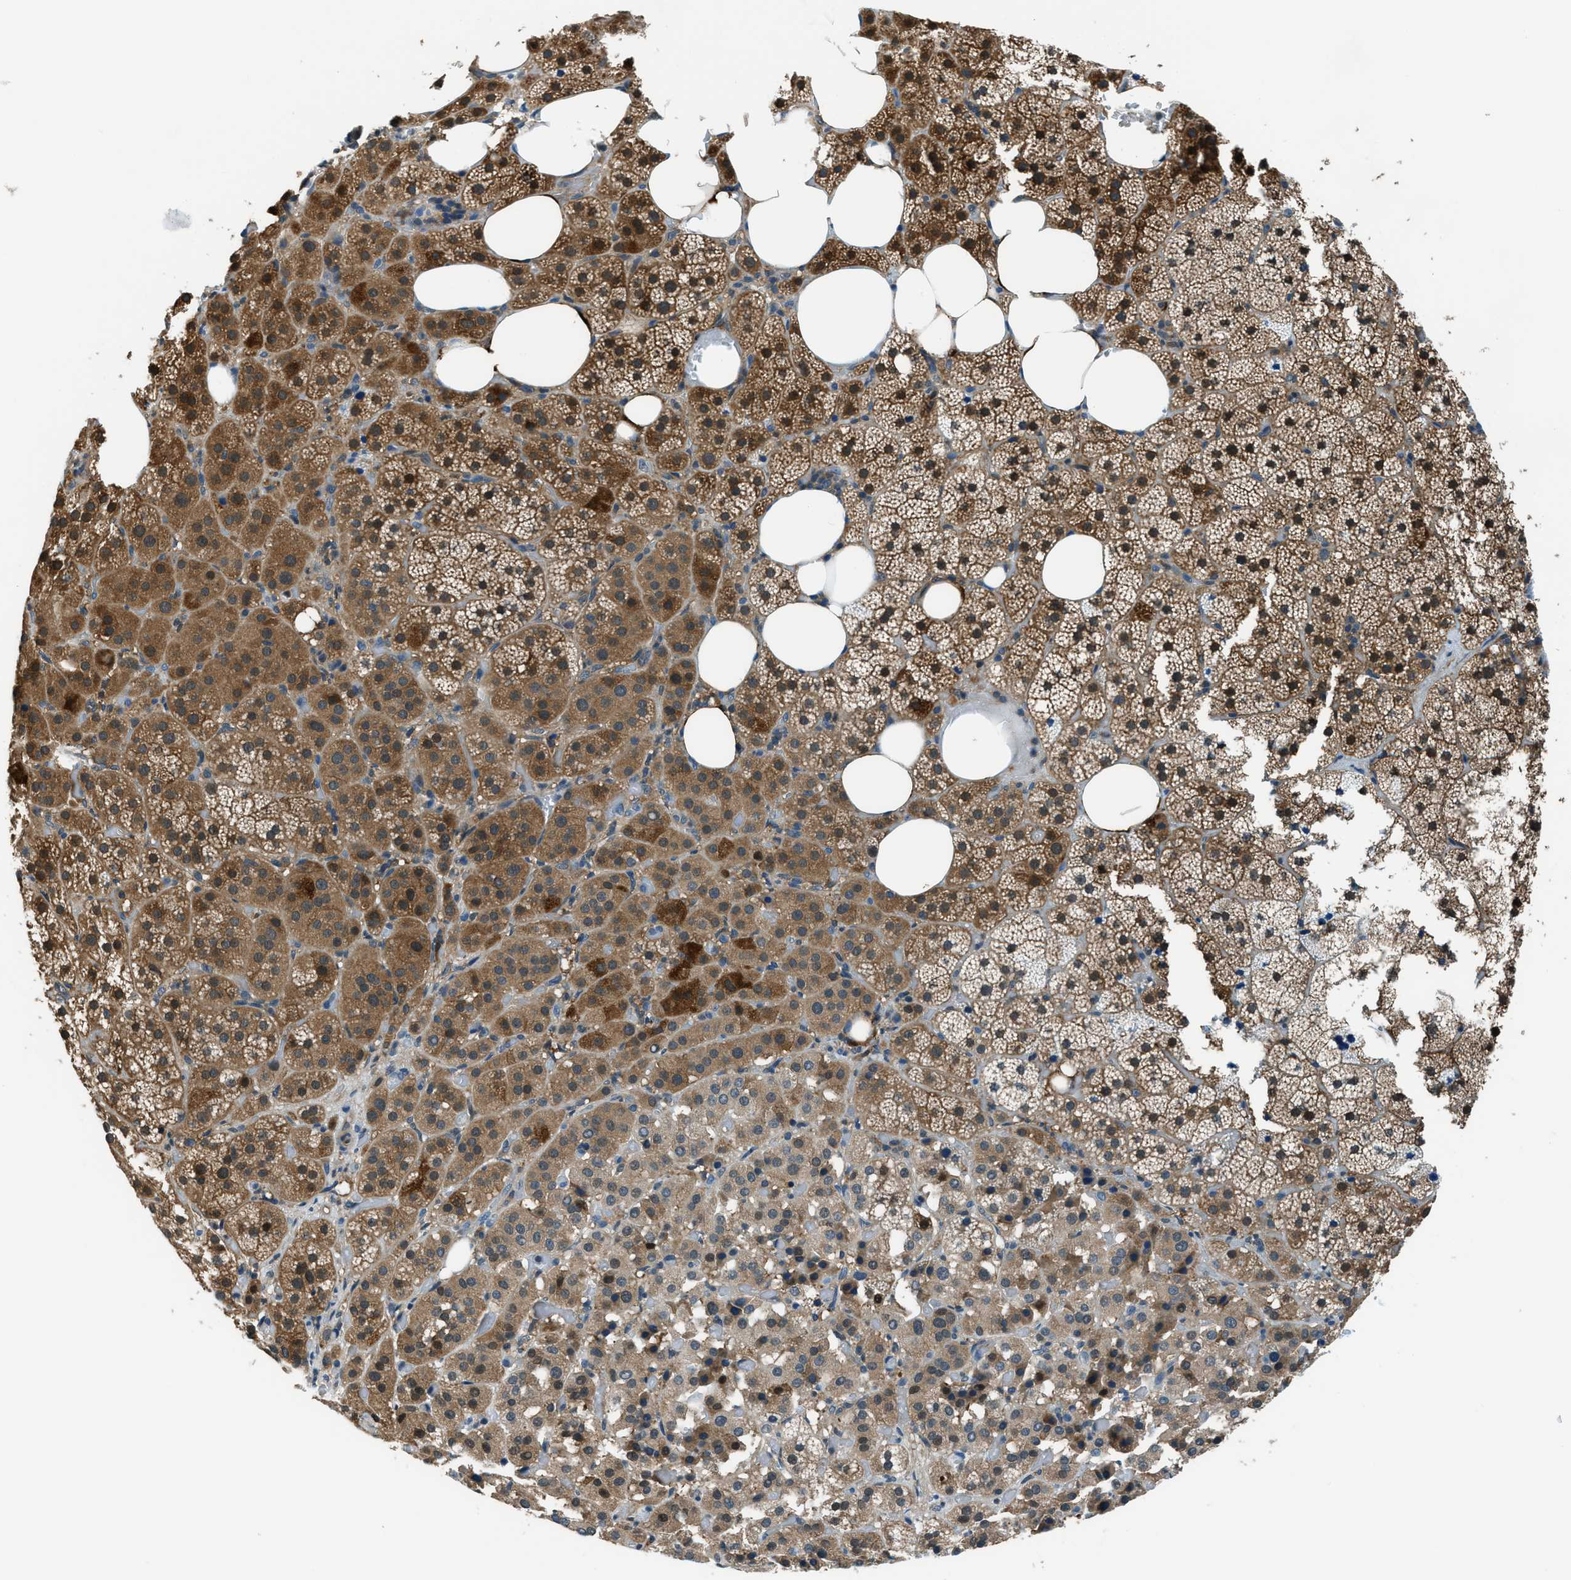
{"staining": {"intensity": "strong", "quantity": ">75%", "location": "cytoplasmic/membranous"}, "tissue": "adrenal gland", "cell_type": "Glandular cells", "image_type": "normal", "snomed": [{"axis": "morphology", "description": "Normal tissue, NOS"}, {"axis": "topography", "description": "Adrenal gland"}], "caption": "A brown stain shows strong cytoplasmic/membranous positivity of a protein in glandular cells of unremarkable adrenal gland.", "gene": "HEBP2", "patient": {"sex": "female", "age": 59}}